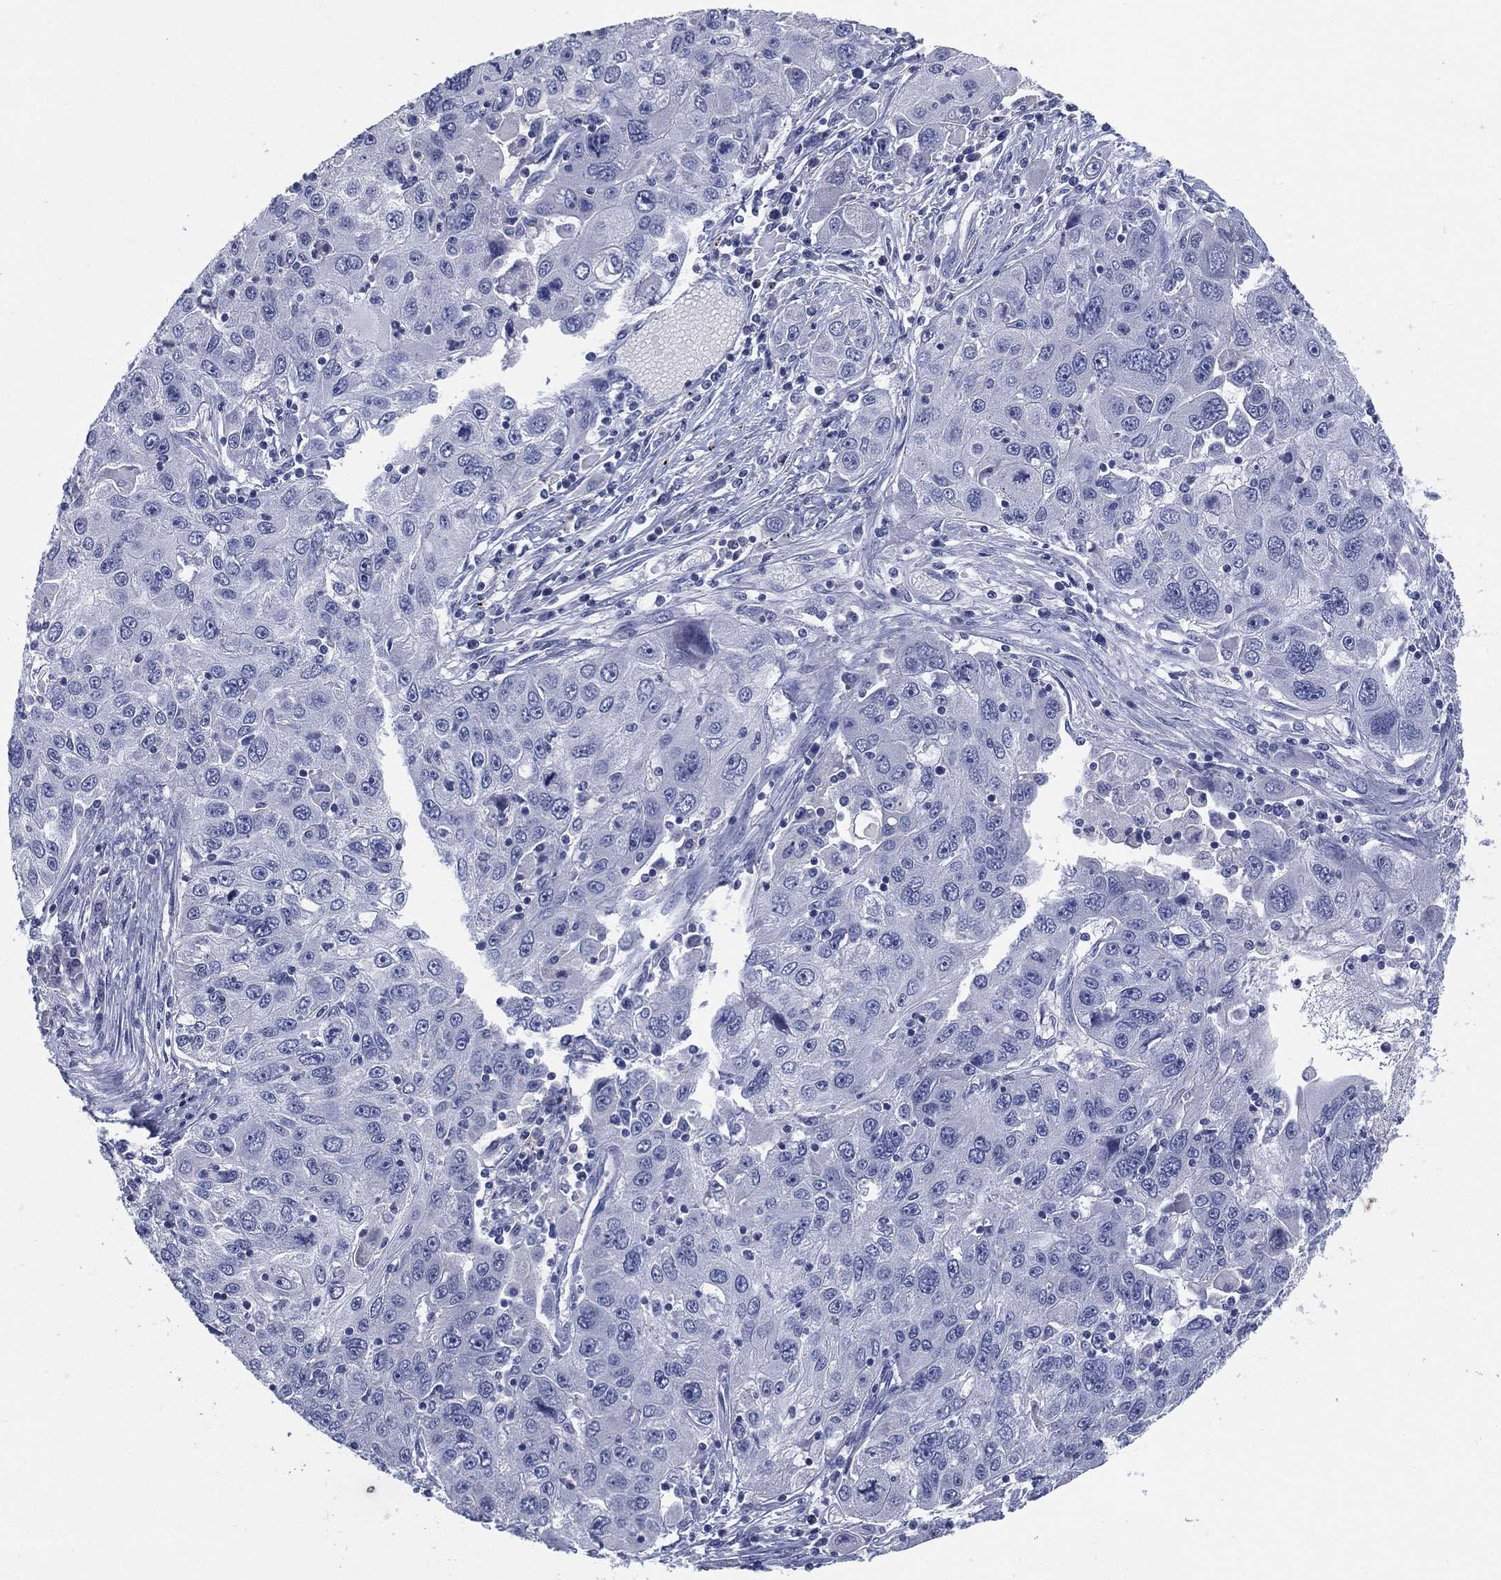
{"staining": {"intensity": "negative", "quantity": "none", "location": "none"}, "tissue": "stomach cancer", "cell_type": "Tumor cells", "image_type": "cancer", "snomed": [{"axis": "morphology", "description": "Adenocarcinoma, NOS"}, {"axis": "topography", "description": "Stomach"}], "caption": "Tumor cells show no significant protein expression in stomach cancer. (DAB (3,3'-diaminobenzidine) immunohistochemistry, high magnification).", "gene": "KRT35", "patient": {"sex": "male", "age": 56}}